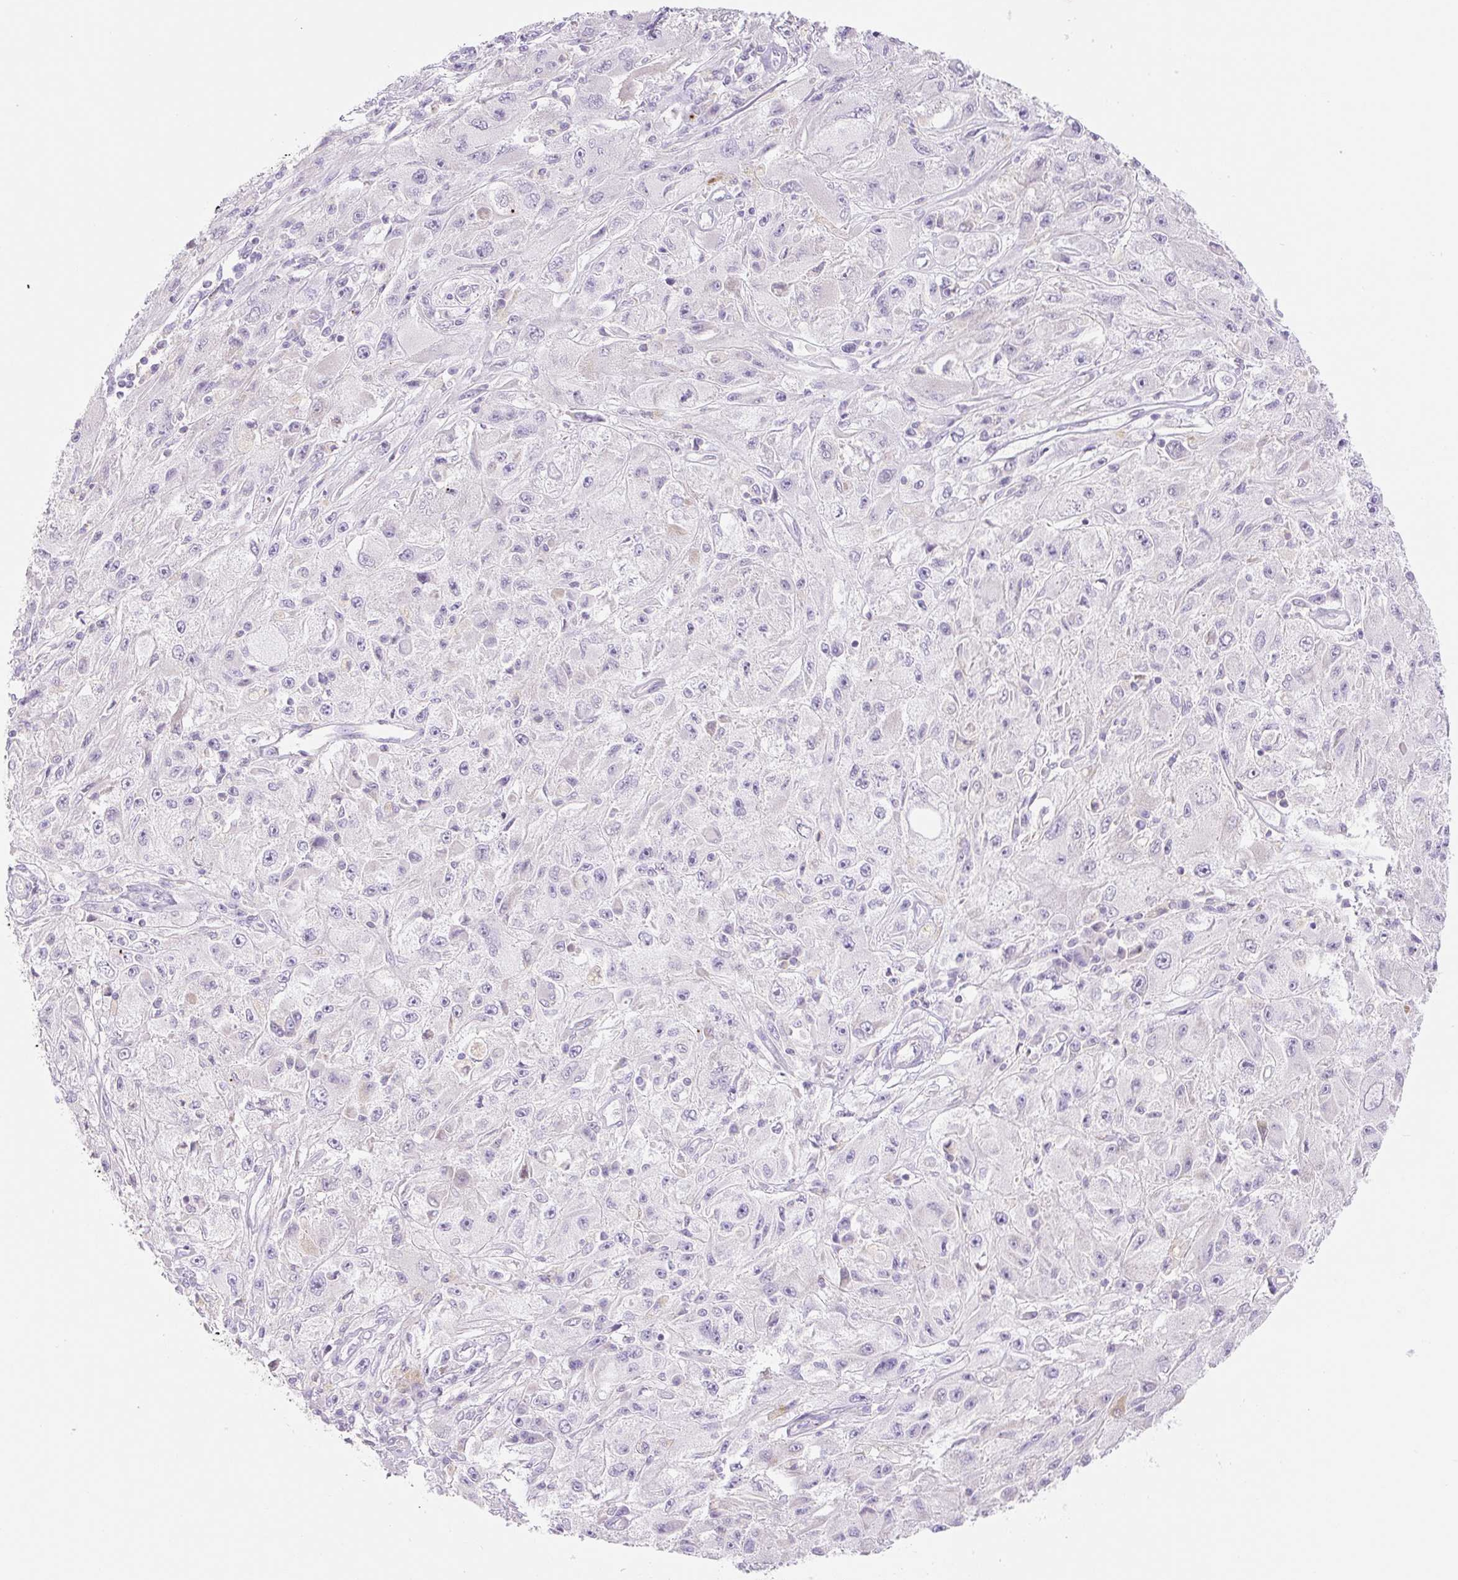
{"staining": {"intensity": "negative", "quantity": "none", "location": "none"}, "tissue": "melanoma", "cell_type": "Tumor cells", "image_type": "cancer", "snomed": [{"axis": "morphology", "description": "Malignant melanoma, Metastatic site"}, {"axis": "topography", "description": "Skin"}], "caption": "Melanoma was stained to show a protein in brown. There is no significant expression in tumor cells.", "gene": "FOCAD", "patient": {"sex": "male", "age": 53}}